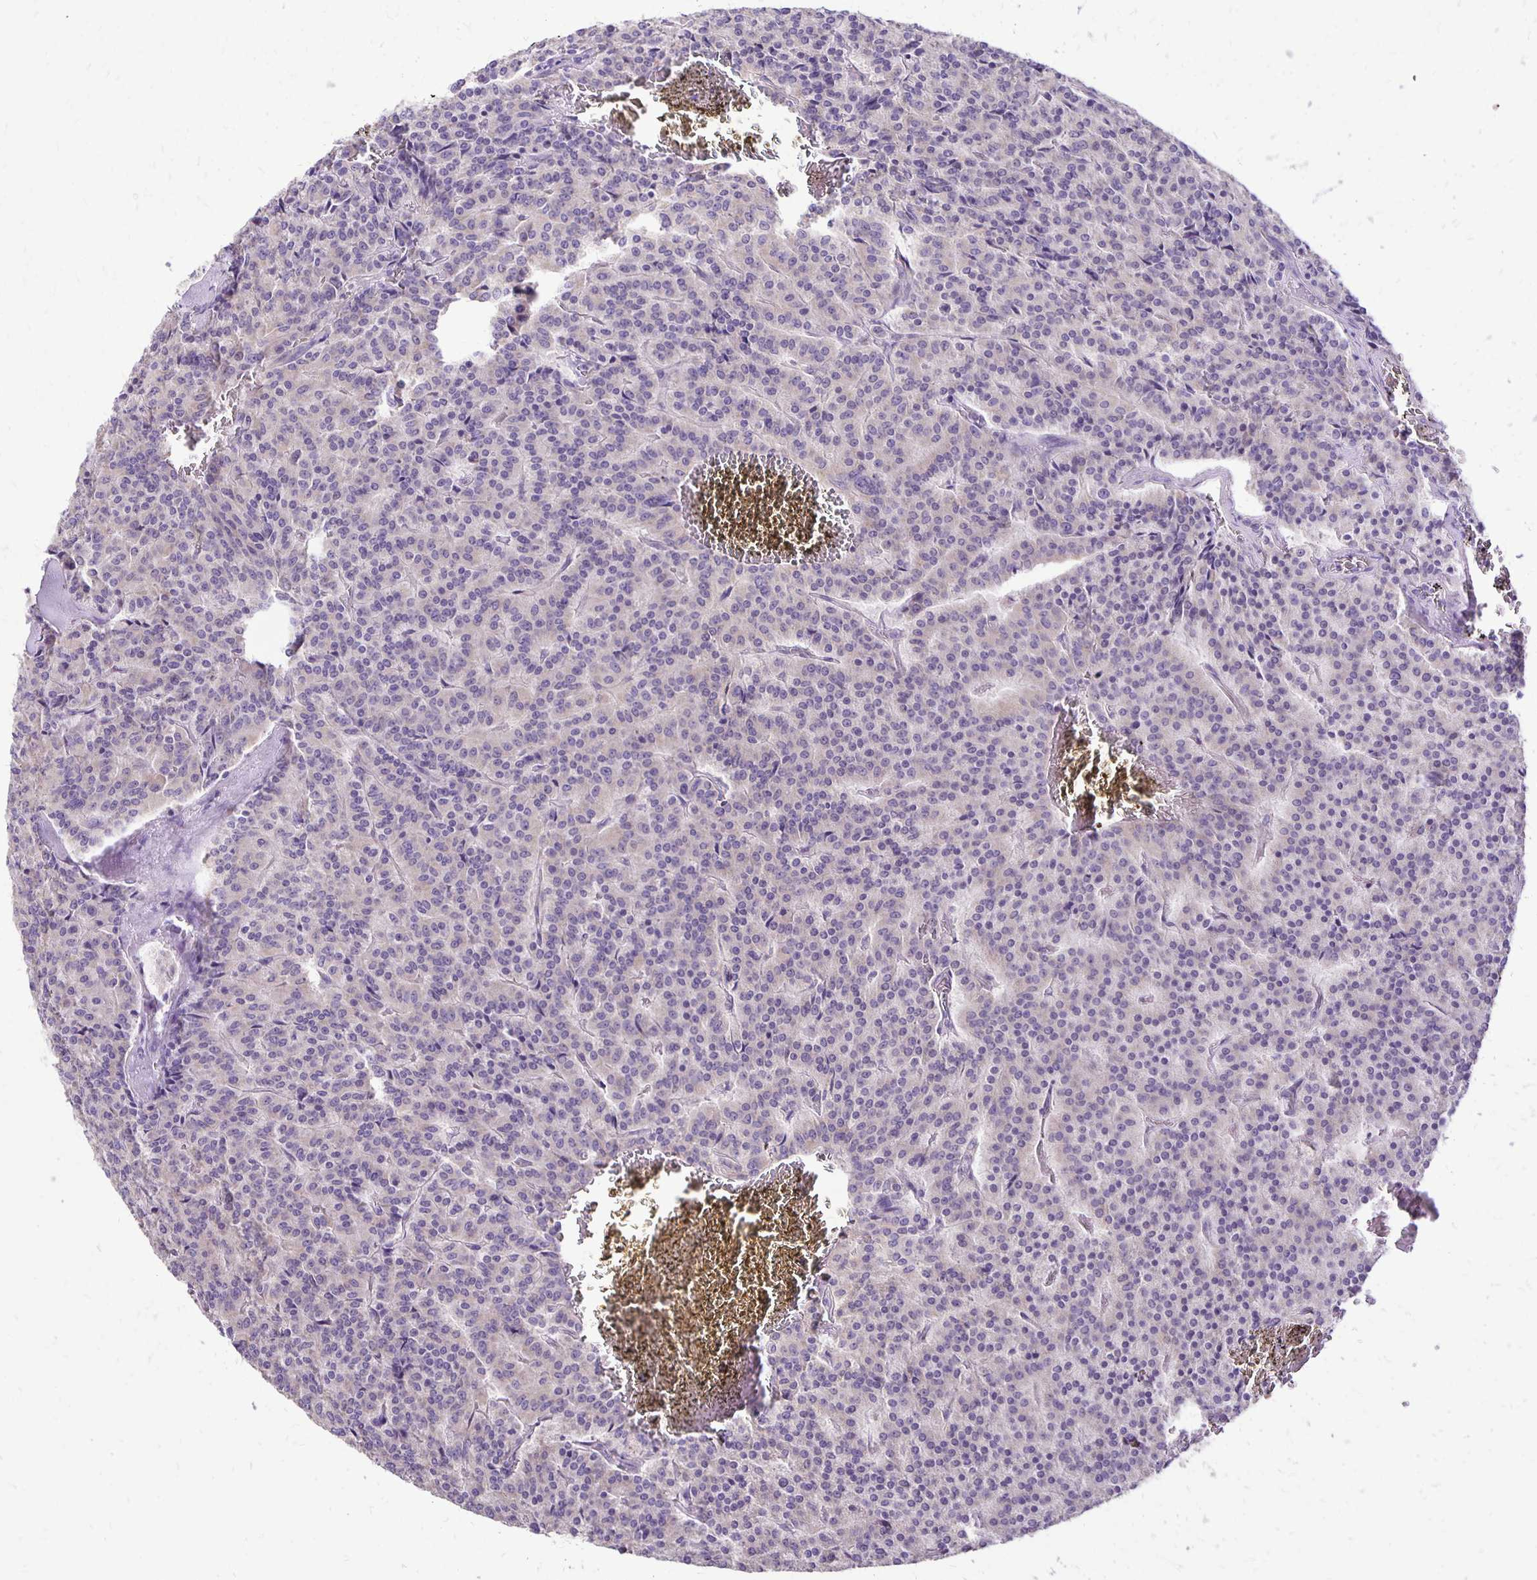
{"staining": {"intensity": "negative", "quantity": "none", "location": "none"}, "tissue": "carcinoid", "cell_type": "Tumor cells", "image_type": "cancer", "snomed": [{"axis": "morphology", "description": "Carcinoid, malignant, NOS"}, {"axis": "topography", "description": "Lung"}], "caption": "A histopathology image of carcinoid (malignant) stained for a protein displays no brown staining in tumor cells.", "gene": "ANKRD45", "patient": {"sex": "male", "age": 70}}